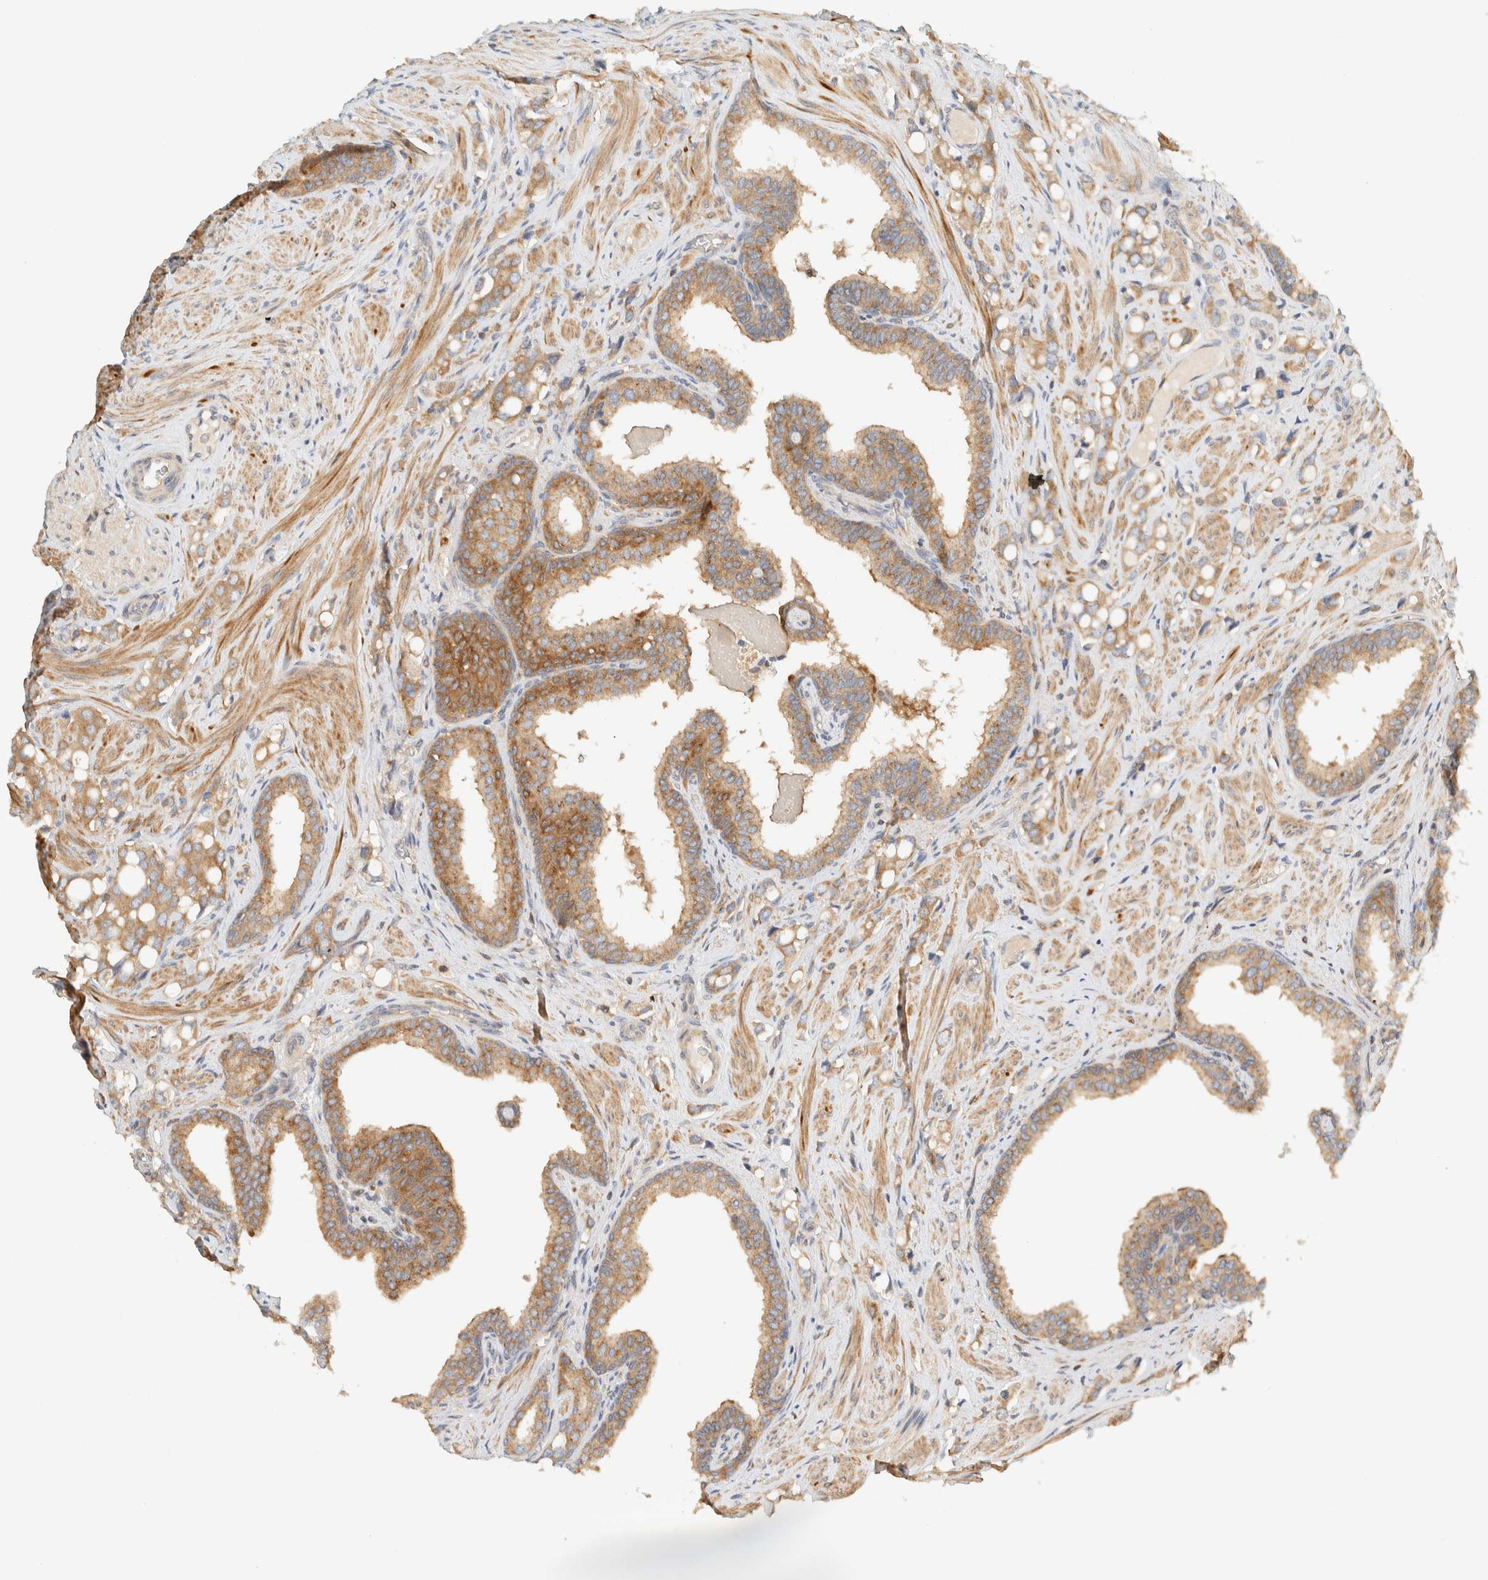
{"staining": {"intensity": "moderate", "quantity": ">75%", "location": "cytoplasmic/membranous"}, "tissue": "prostate cancer", "cell_type": "Tumor cells", "image_type": "cancer", "snomed": [{"axis": "morphology", "description": "Adenocarcinoma, High grade"}, {"axis": "topography", "description": "Prostate"}], "caption": "Immunohistochemical staining of prostate high-grade adenocarcinoma shows moderate cytoplasmic/membranous protein staining in approximately >75% of tumor cells.", "gene": "ARFGEF1", "patient": {"sex": "male", "age": 52}}